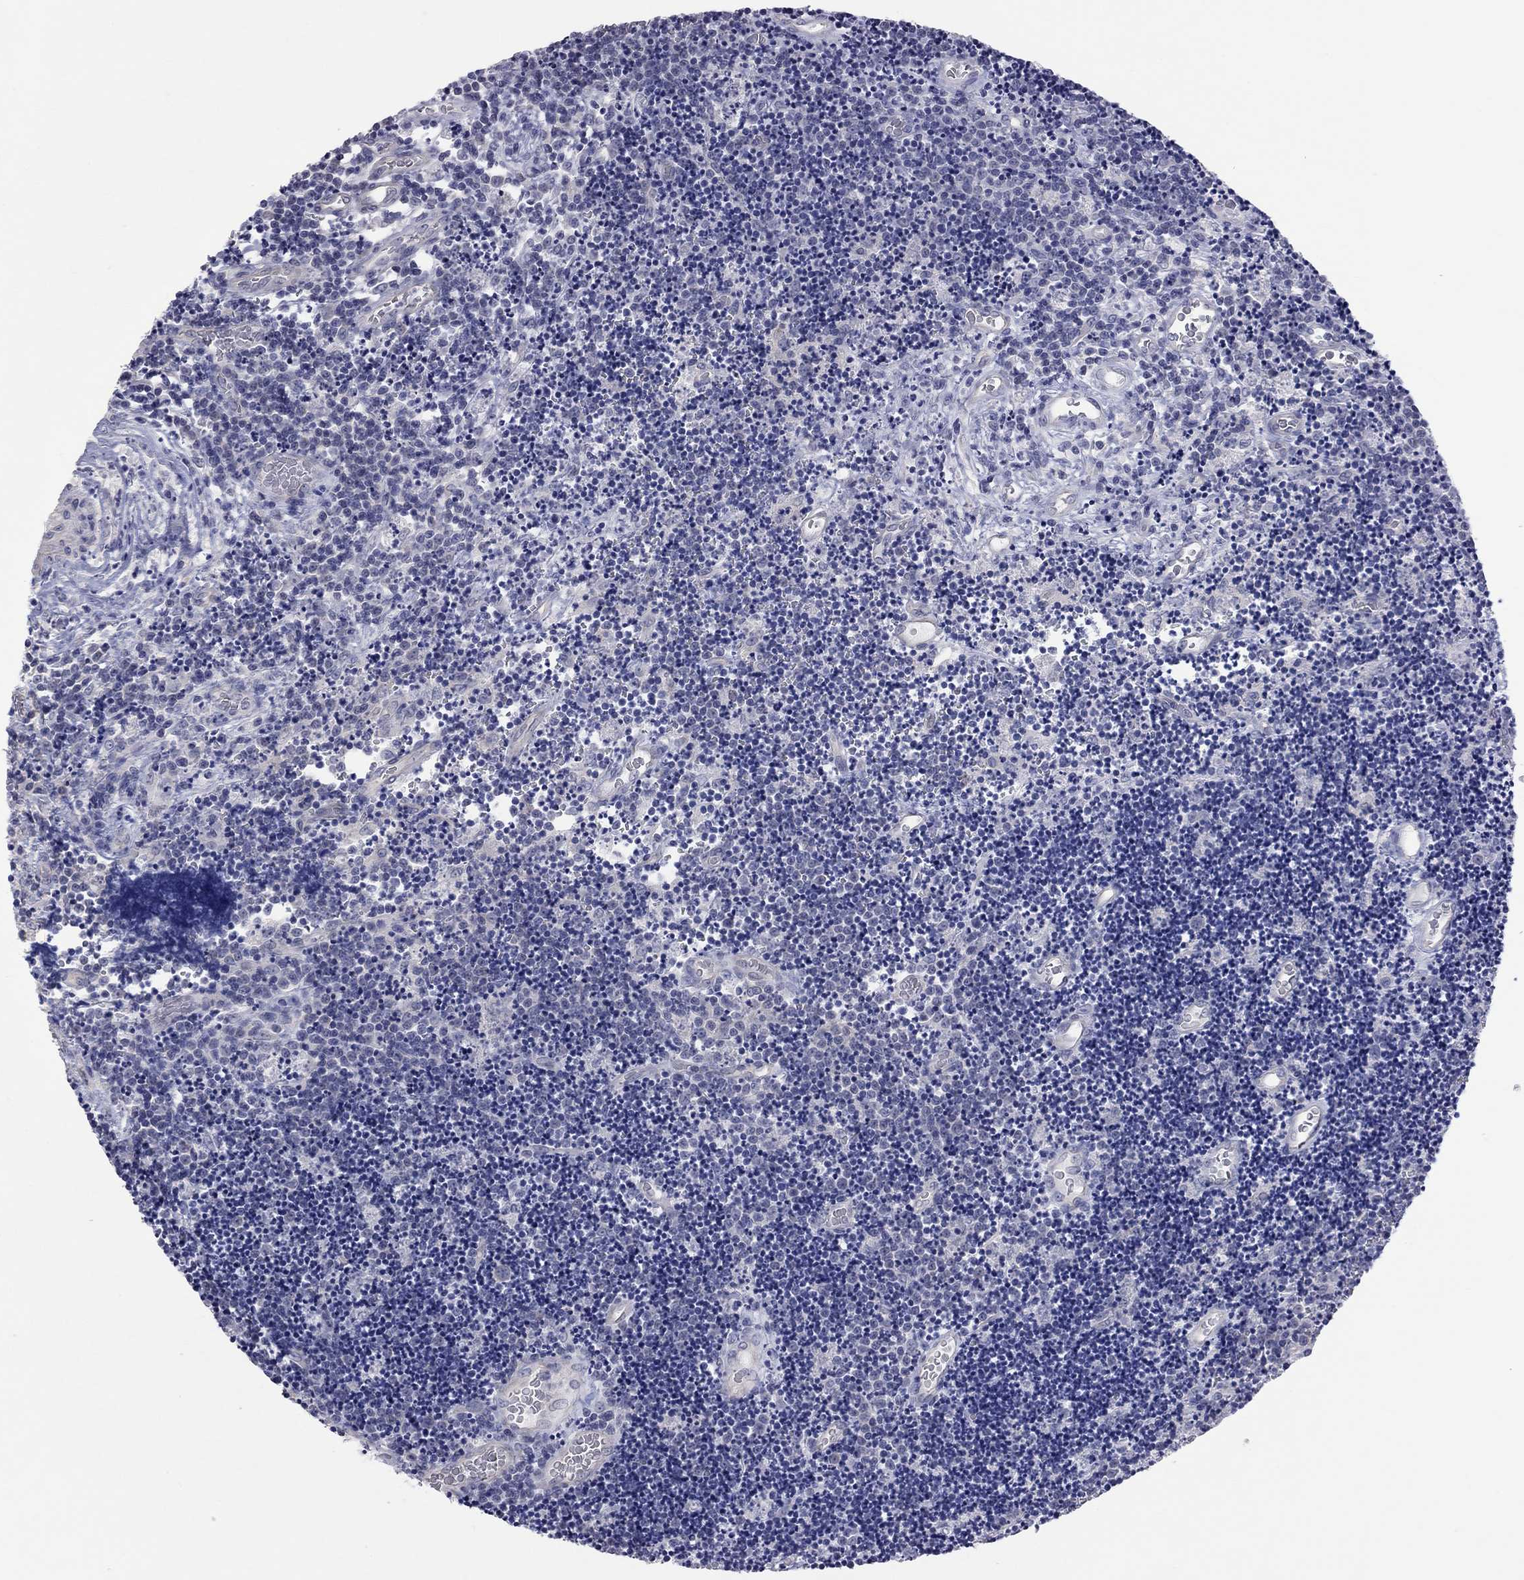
{"staining": {"intensity": "negative", "quantity": "none", "location": "none"}, "tissue": "lymphoma", "cell_type": "Tumor cells", "image_type": "cancer", "snomed": [{"axis": "morphology", "description": "Malignant lymphoma, non-Hodgkin's type, Low grade"}, {"axis": "topography", "description": "Brain"}], "caption": "Tumor cells are negative for protein expression in human lymphoma. (DAB (3,3'-diaminobenzidine) immunohistochemistry visualized using brightfield microscopy, high magnification).", "gene": "HYLS1", "patient": {"sex": "female", "age": 66}}